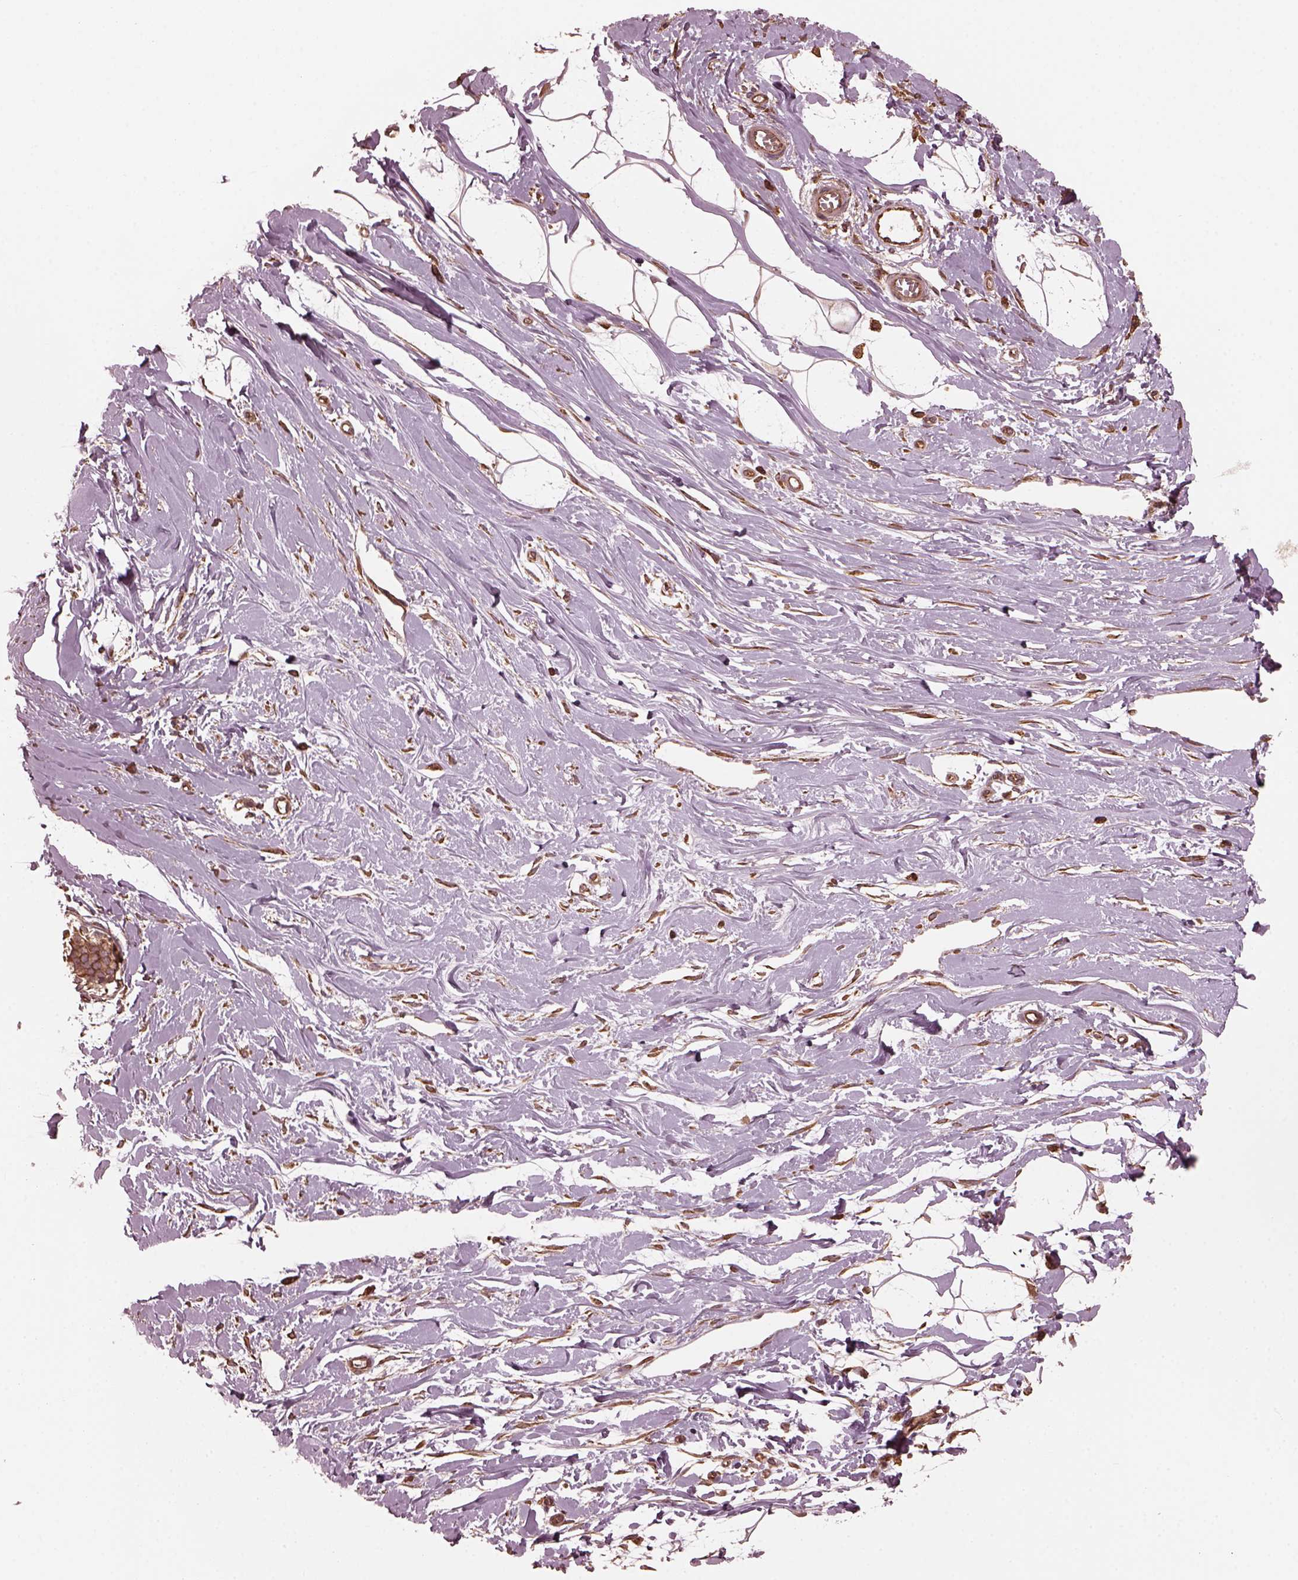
{"staining": {"intensity": "weak", "quantity": ">75%", "location": "cytoplasmic/membranous"}, "tissue": "breast", "cell_type": "Adipocytes", "image_type": "normal", "snomed": [{"axis": "morphology", "description": "Normal tissue, NOS"}, {"axis": "topography", "description": "Breast"}], "caption": "Protein staining displays weak cytoplasmic/membranous staining in about >75% of adipocytes in unremarkable breast.", "gene": "ZNF292", "patient": {"sex": "female", "age": 49}}